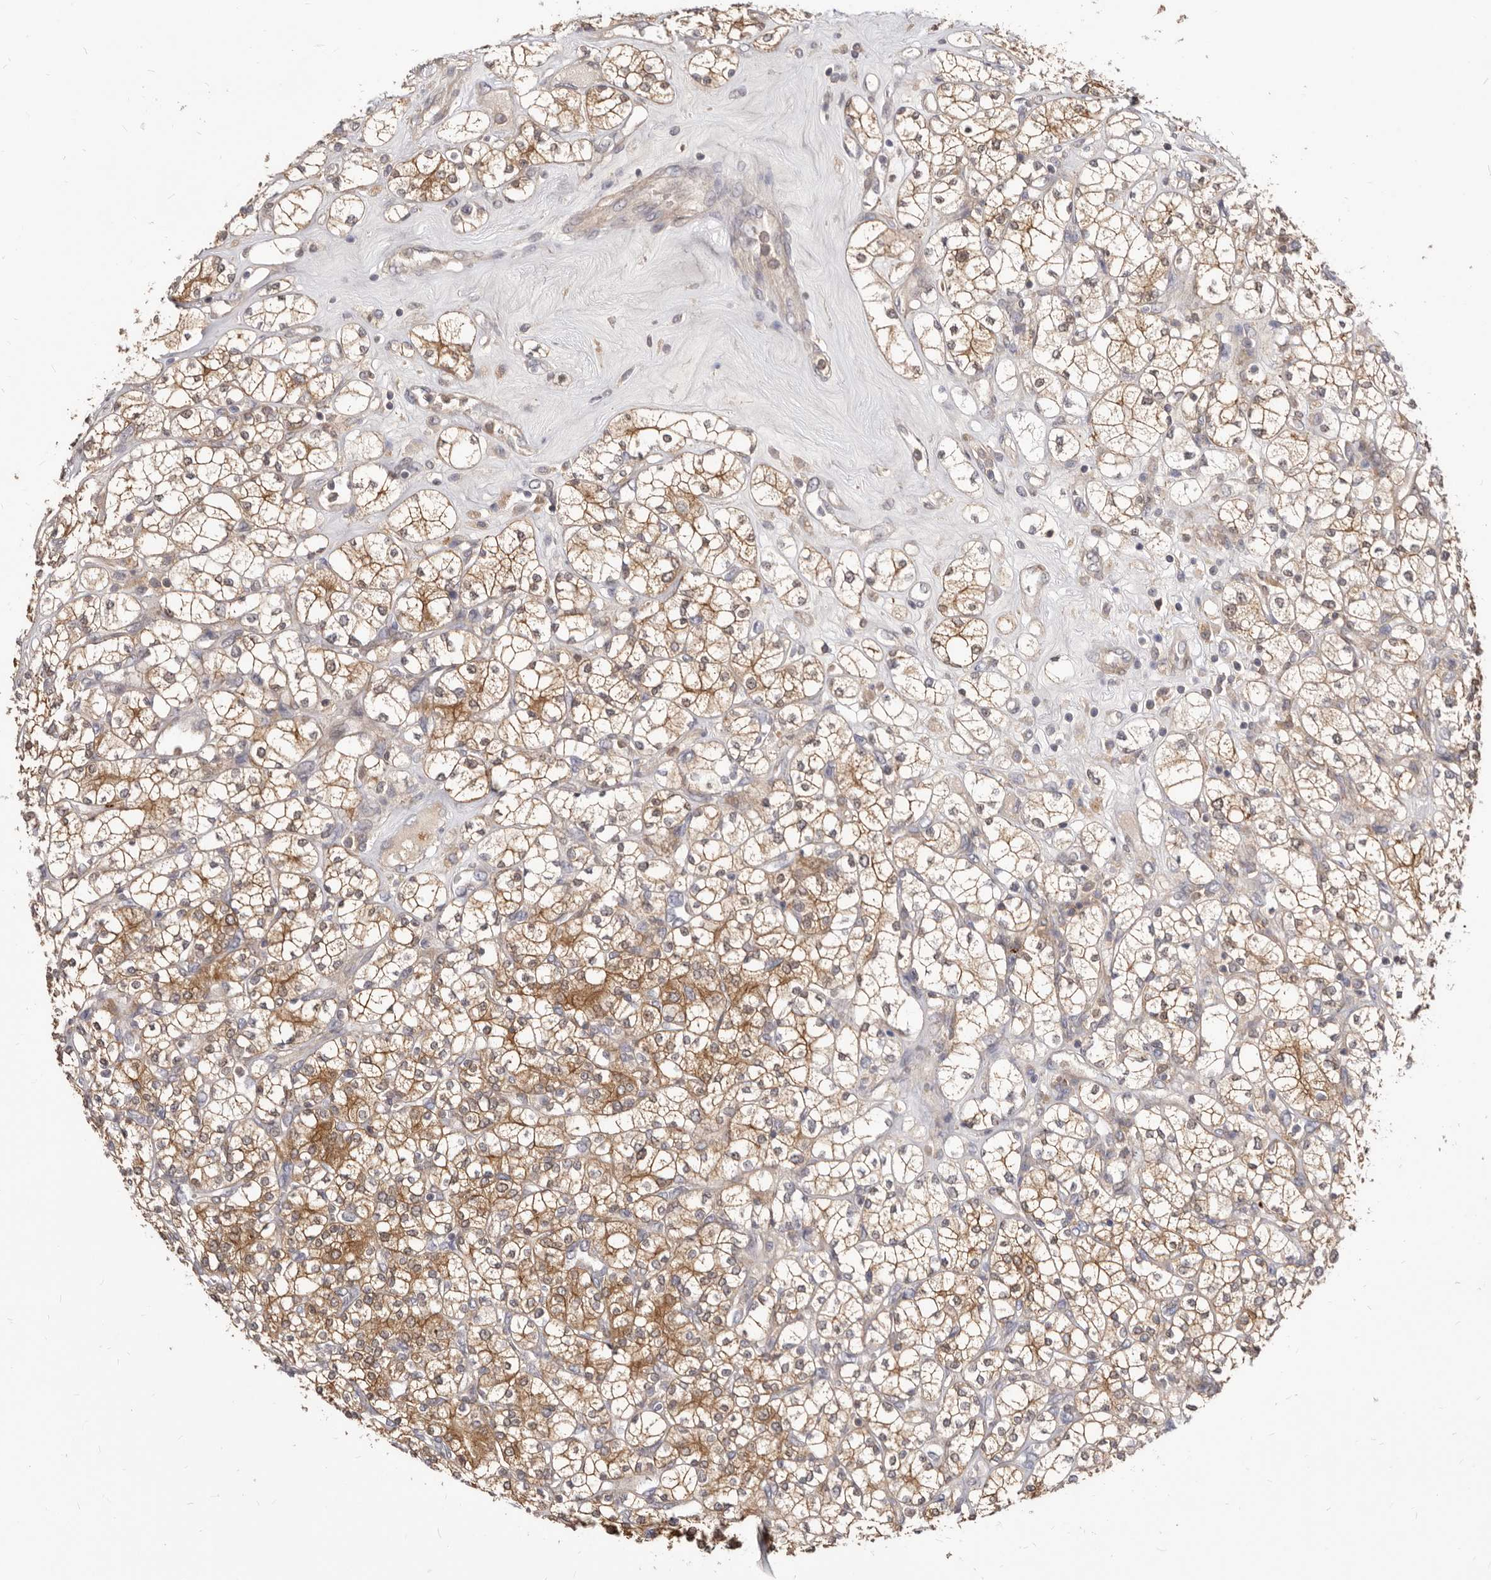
{"staining": {"intensity": "moderate", "quantity": ">75%", "location": "cytoplasmic/membranous"}, "tissue": "renal cancer", "cell_type": "Tumor cells", "image_type": "cancer", "snomed": [{"axis": "morphology", "description": "Adenocarcinoma, NOS"}, {"axis": "topography", "description": "Kidney"}], "caption": "Brown immunohistochemical staining in human renal cancer exhibits moderate cytoplasmic/membranous staining in about >75% of tumor cells.", "gene": "TC2N", "patient": {"sex": "male", "age": 77}}